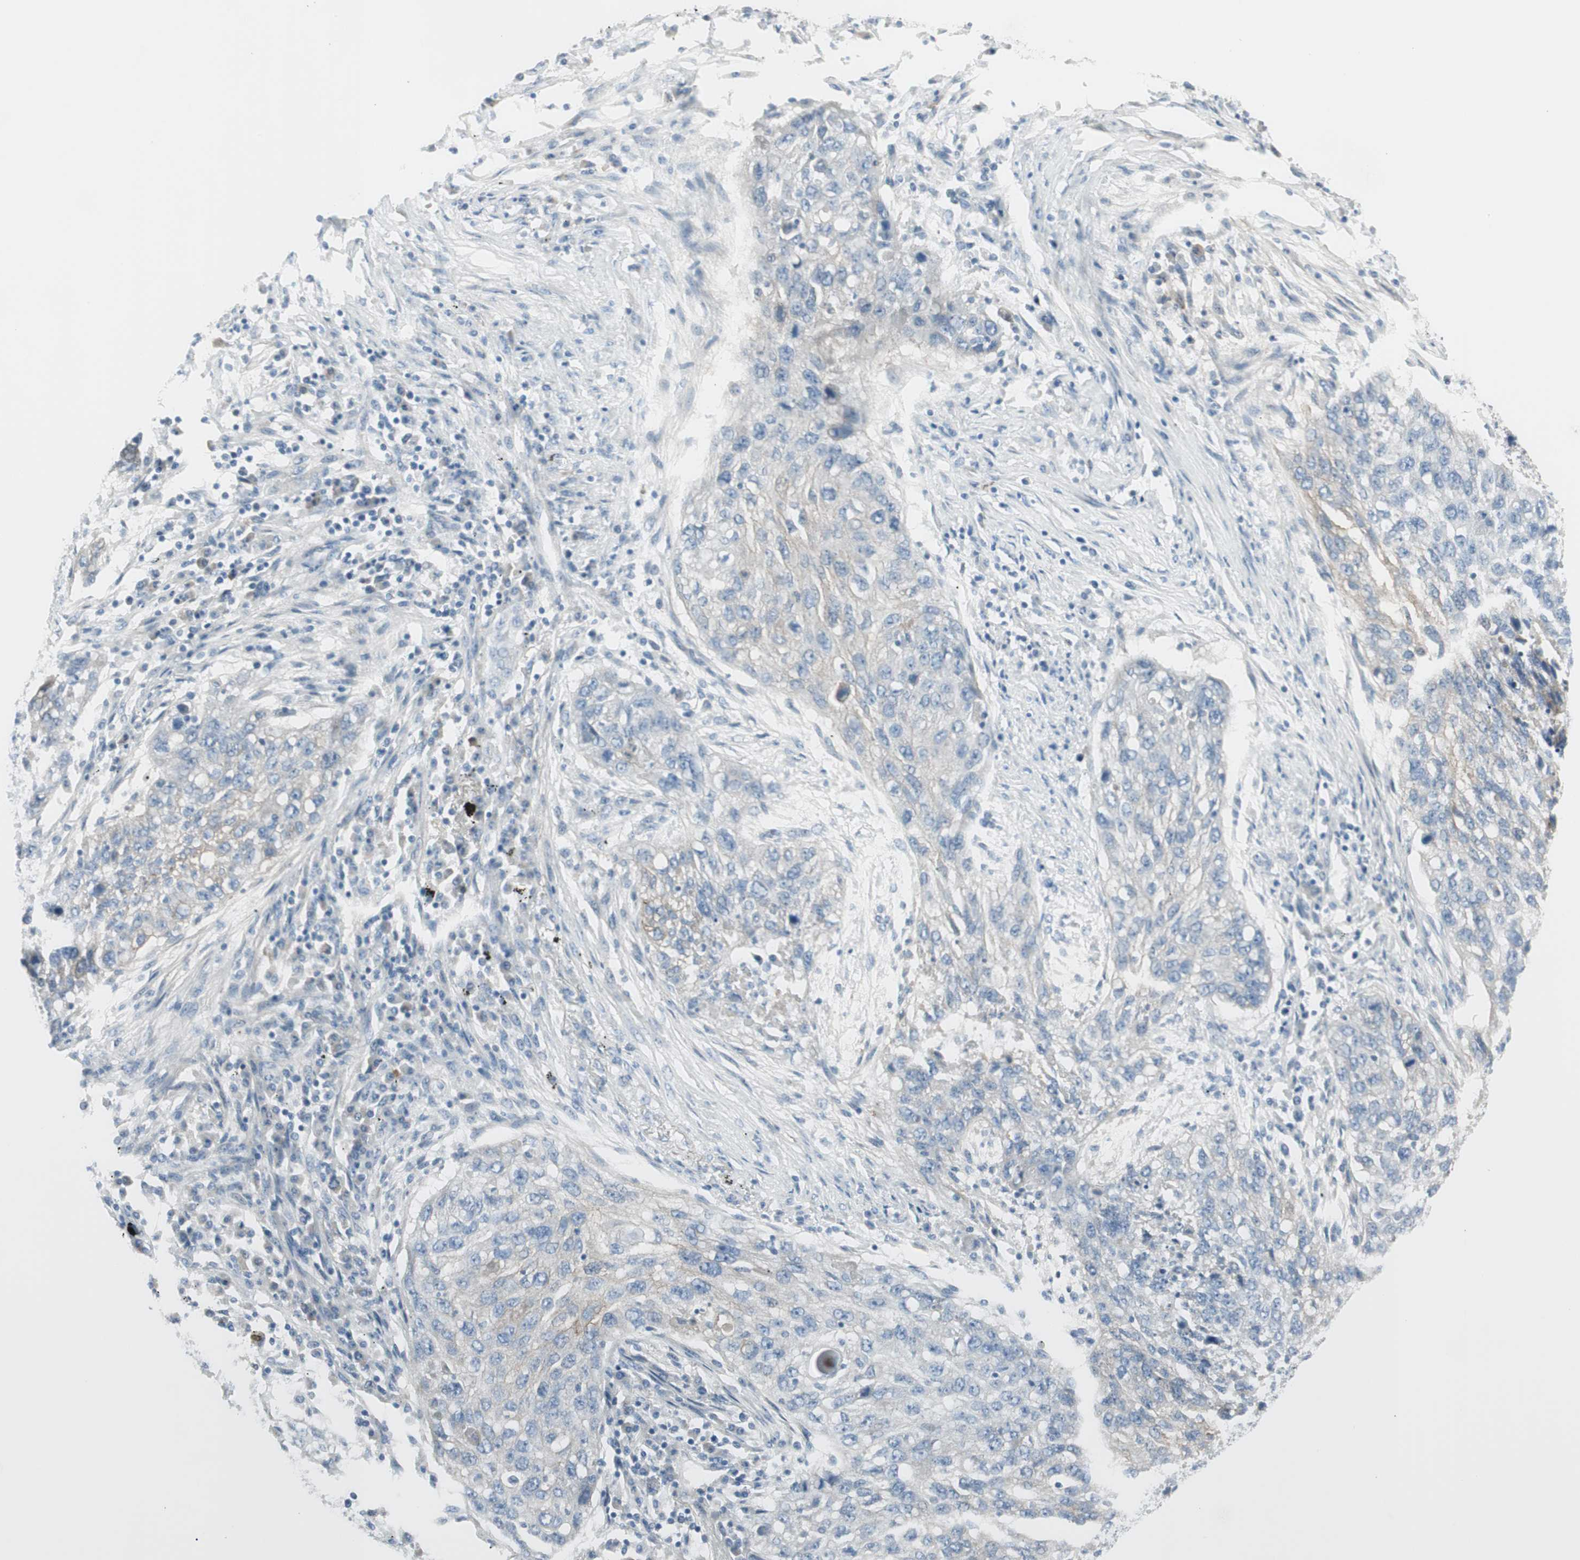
{"staining": {"intensity": "weak", "quantity": "<25%", "location": "cytoplasmic/membranous"}, "tissue": "lung cancer", "cell_type": "Tumor cells", "image_type": "cancer", "snomed": [{"axis": "morphology", "description": "Squamous cell carcinoma, NOS"}, {"axis": "topography", "description": "Lung"}], "caption": "Tumor cells show no significant staining in lung cancer.", "gene": "CACNA2D1", "patient": {"sex": "female", "age": 63}}